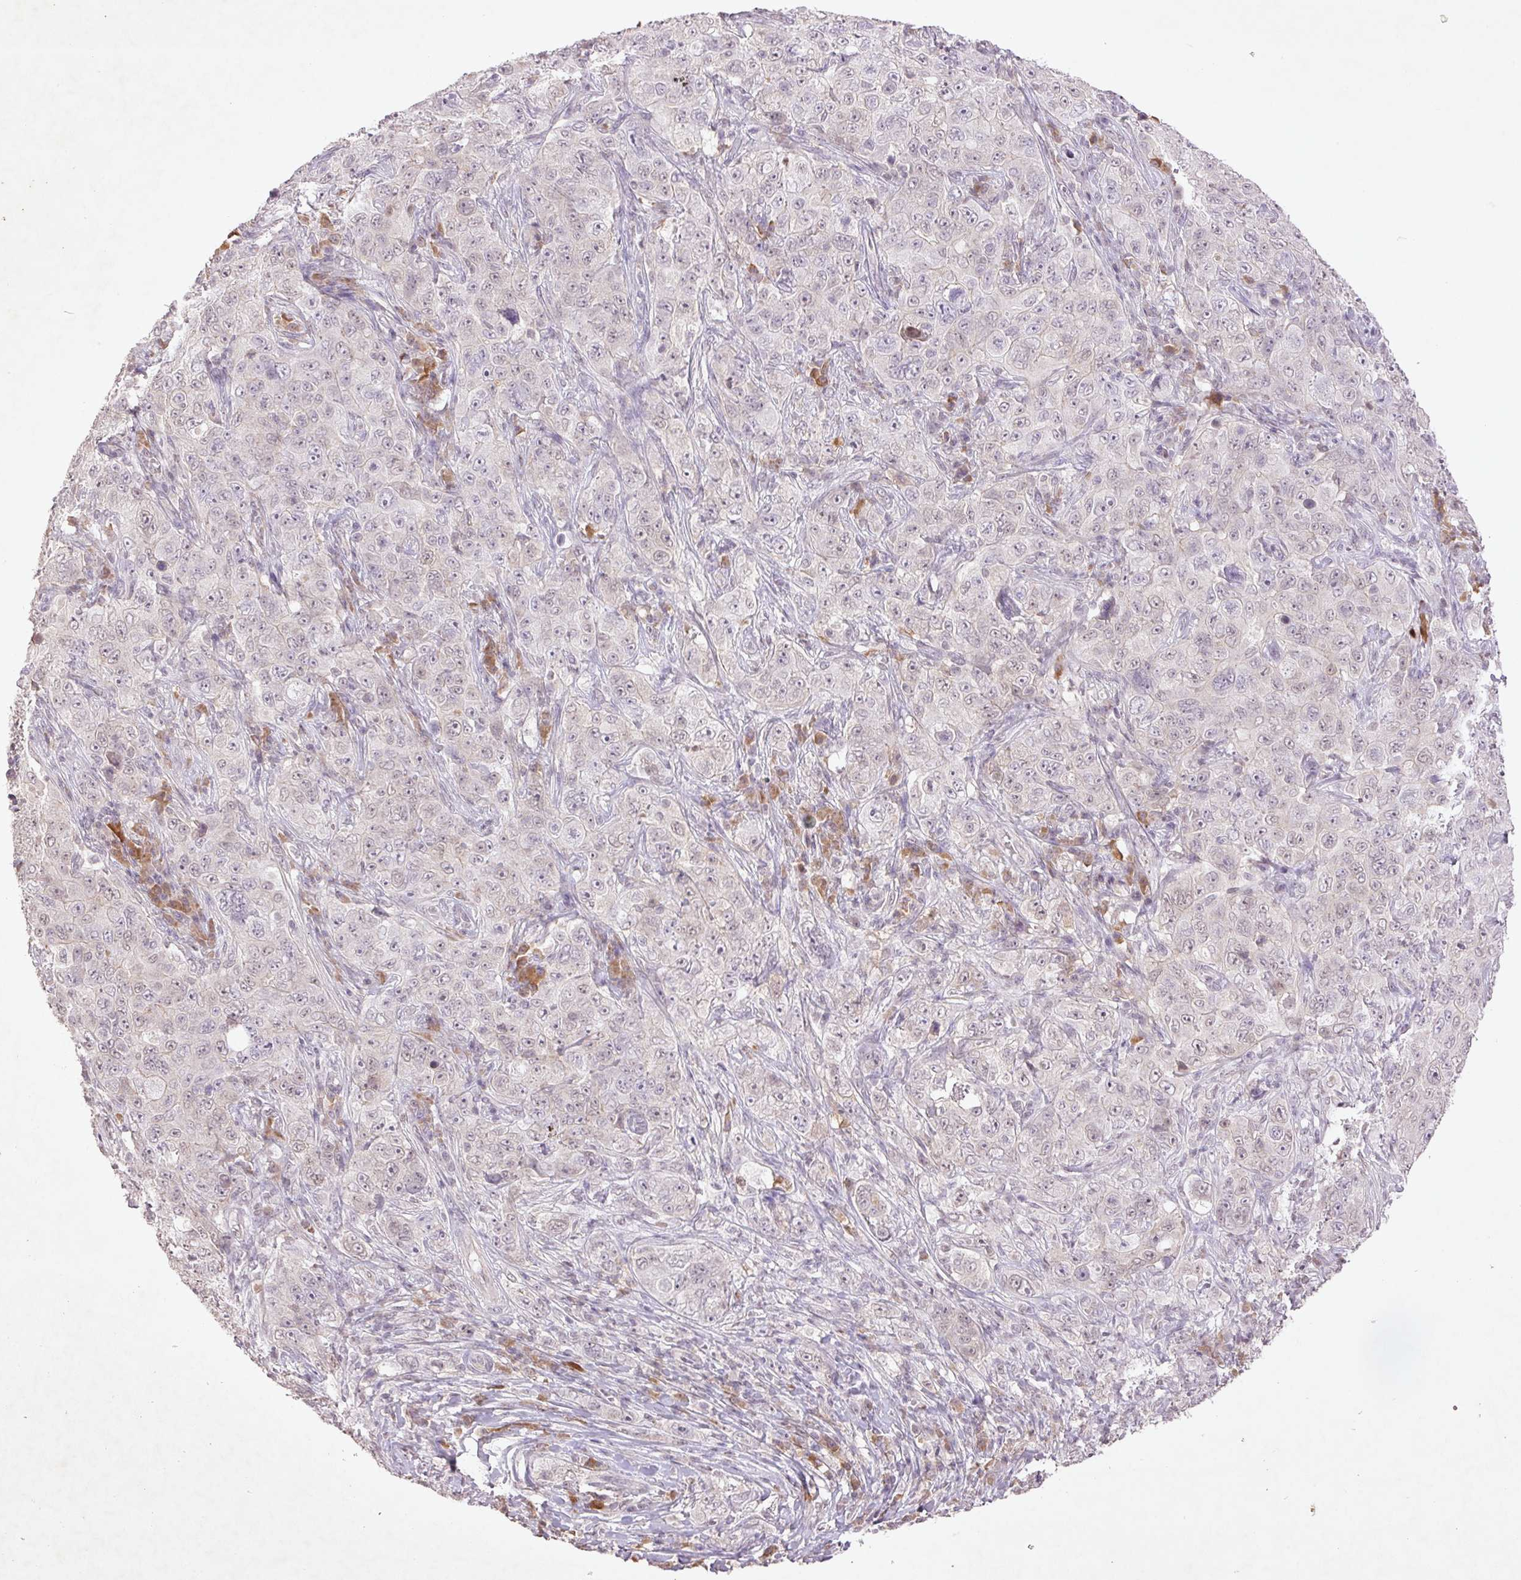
{"staining": {"intensity": "negative", "quantity": "none", "location": "none"}, "tissue": "pancreatic cancer", "cell_type": "Tumor cells", "image_type": "cancer", "snomed": [{"axis": "morphology", "description": "Adenocarcinoma, NOS"}, {"axis": "topography", "description": "Pancreas"}], "caption": "Protein analysis of pancreatic adenocarcinoma reveals no significant staining in tumor cells. The staining was performed using DAB to visualize the protein expression in brown, while the nuclei were stained in blue with hematoxylin (Magnification: 20x).", "gene": "FAM168B", "patient": {"sex": "male", "age": 68}}